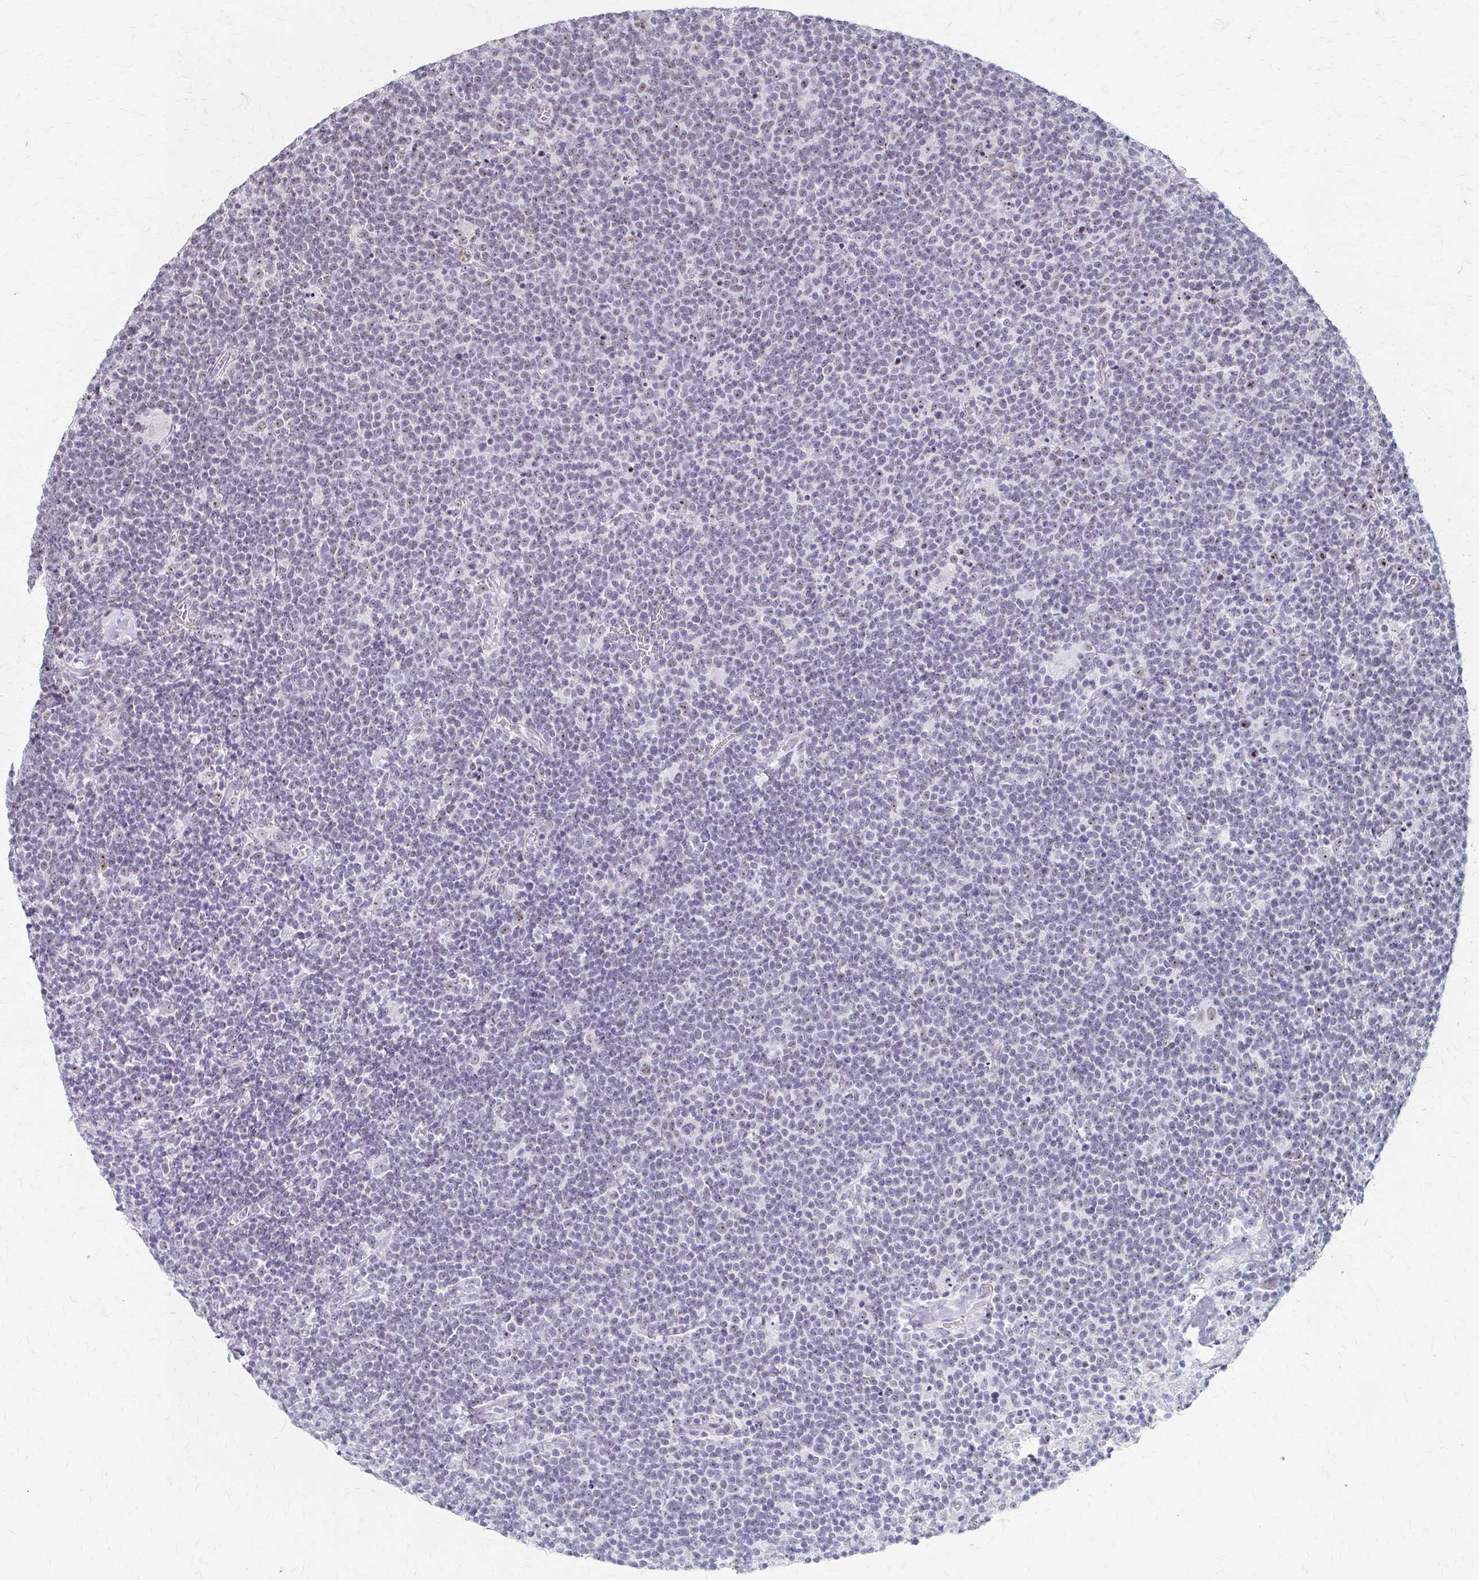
{"staining": {"intensity": "negative", "quantity": "none", "location": "none"}, "tissue": "lymphoma", "cell_type": "Tumor cells", "image_type": "cancer", "snomed": [{"axis": "morphology", "description": "Malignant lymphoma, non-Hodgkin's type, High grade"}, {"axis": "topography", "description": "Lymph node"}], "caption": "This is an immunohistochemistry (IHC) photomicrograph of malignant lymphoma, non-Hodgkin's type (high-grade). There is no staining in tumor cells.", "gene": "PES1", "patient": {"sex": "male", "age": 61}}